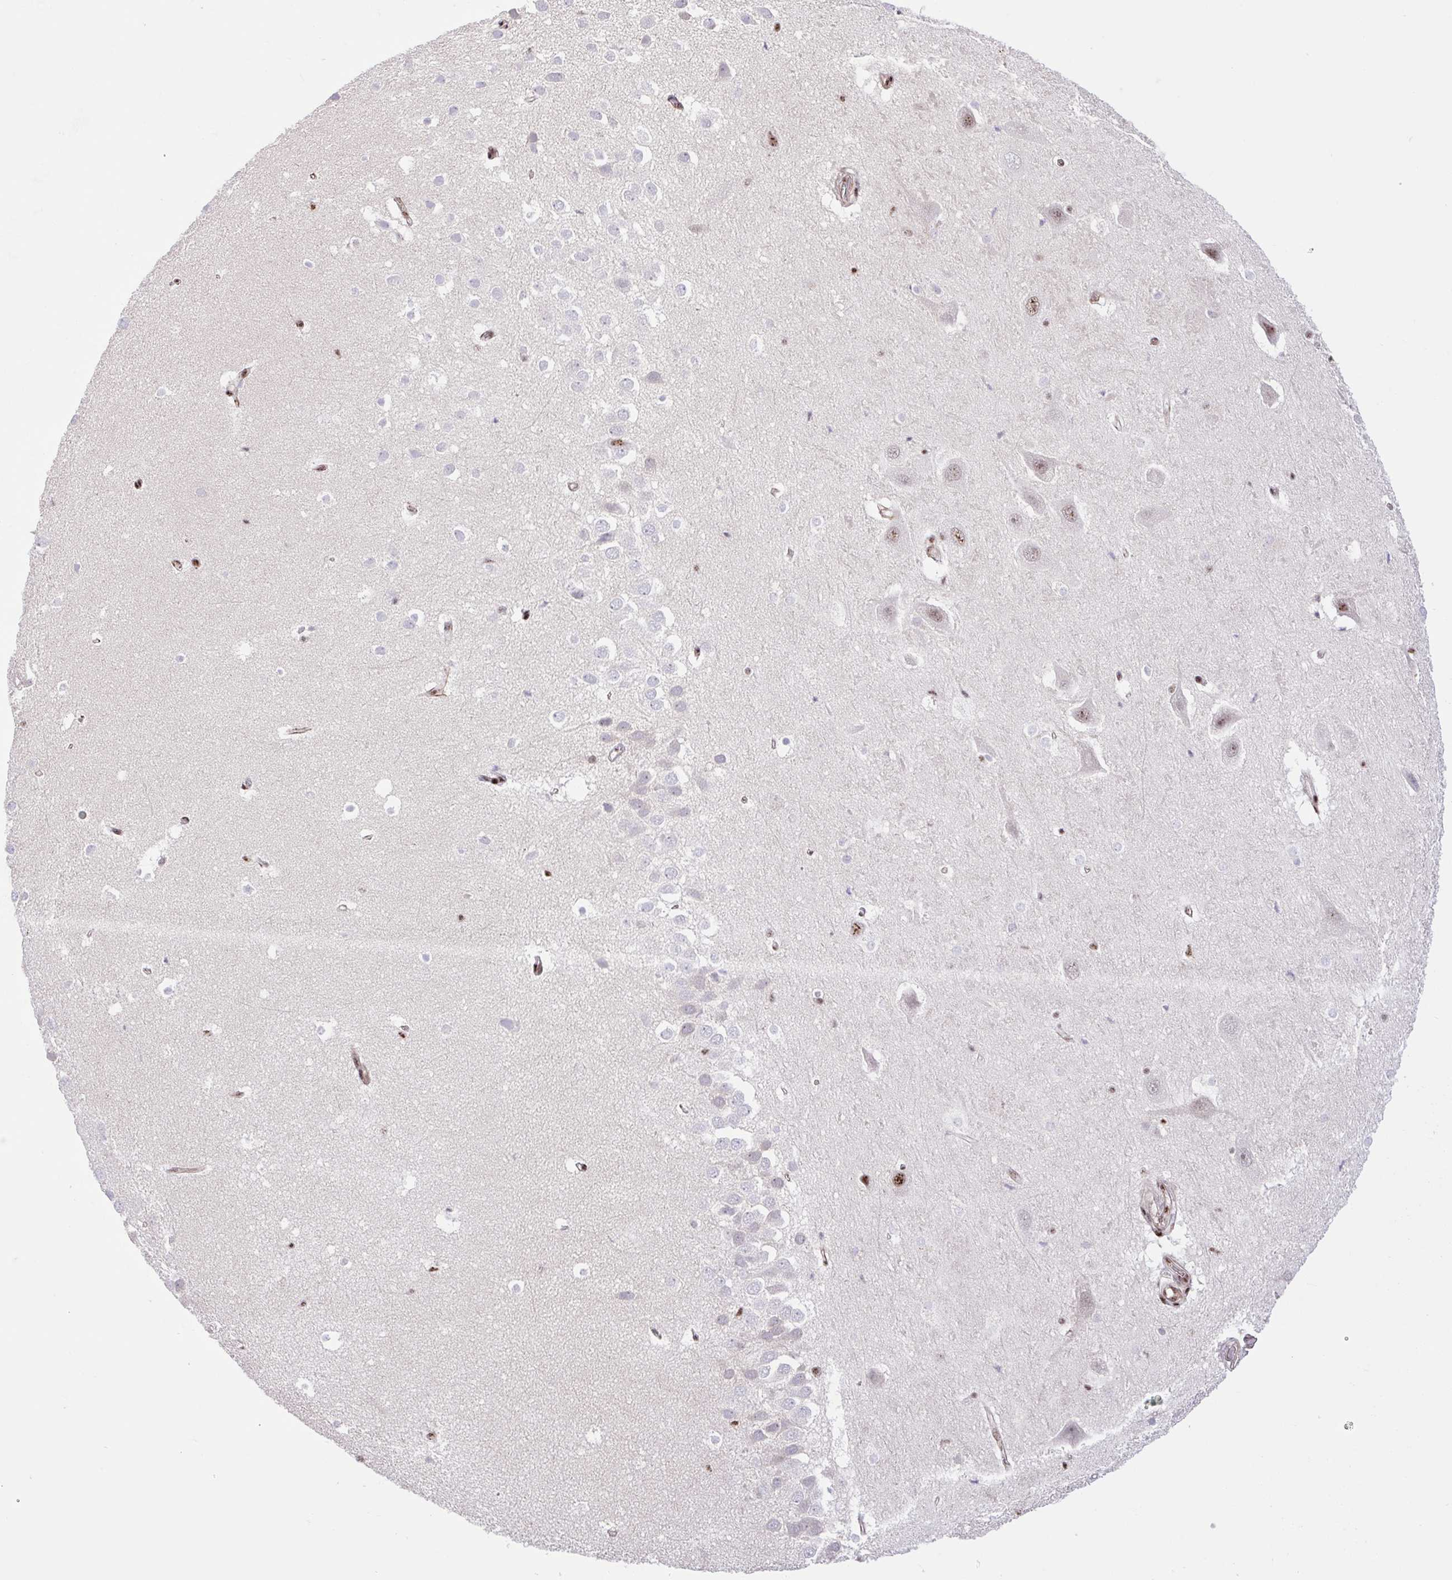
{"staining": {"intensity": "negative", "quantity": "none", "location": "none"}, "tissue": "hippocampus", "cell_type": "Glial cells", "image_type": "normal", "snomed": [{"axis": "morphology", "description": "Normal tissue, NOS"}, {"axis": "topography", "description": "Hippocampus"}], "caption": "IHC of benign hippocampus displays no expression in glial cells.", "gene": "ERG", "patient": {"sex": "male", "age": 26}}